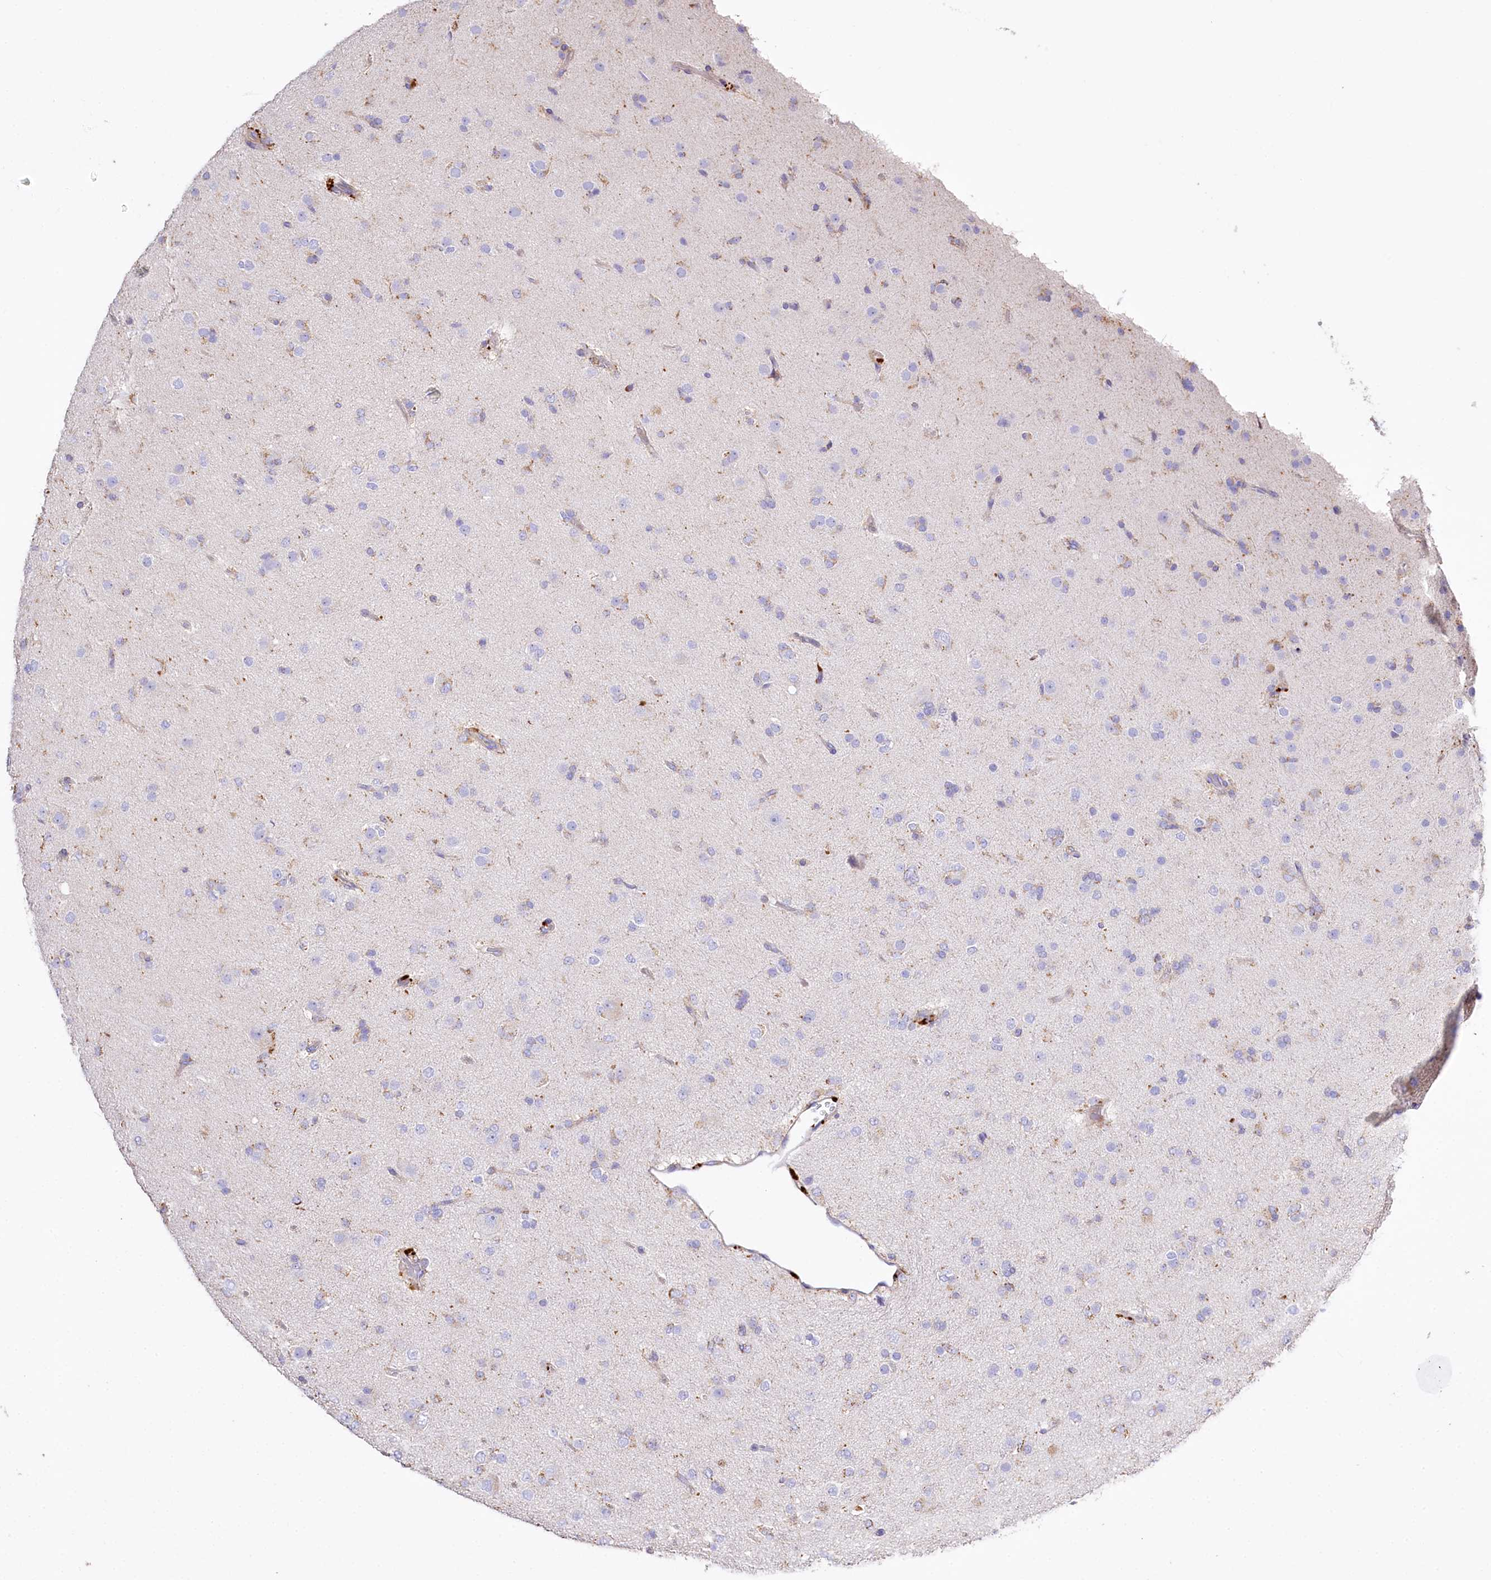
{"staining": {"intensity": "negative", "quantity": "none", "location": "none"}, "tissue": "glioma", "cell_type": "Tumor cells", "image_type": "cancer", "snomed": [{"axis": "morphology", "description": "Glioma, malignant, Low grade"}, {"axis": "topography", "description": "Brain"}], "caption": "This is an IHC image of malignant low-grade glioma. There is no positivity in tumor cells.", "gene": "PTER", "patient": {"sex": "male", "age": 65}}